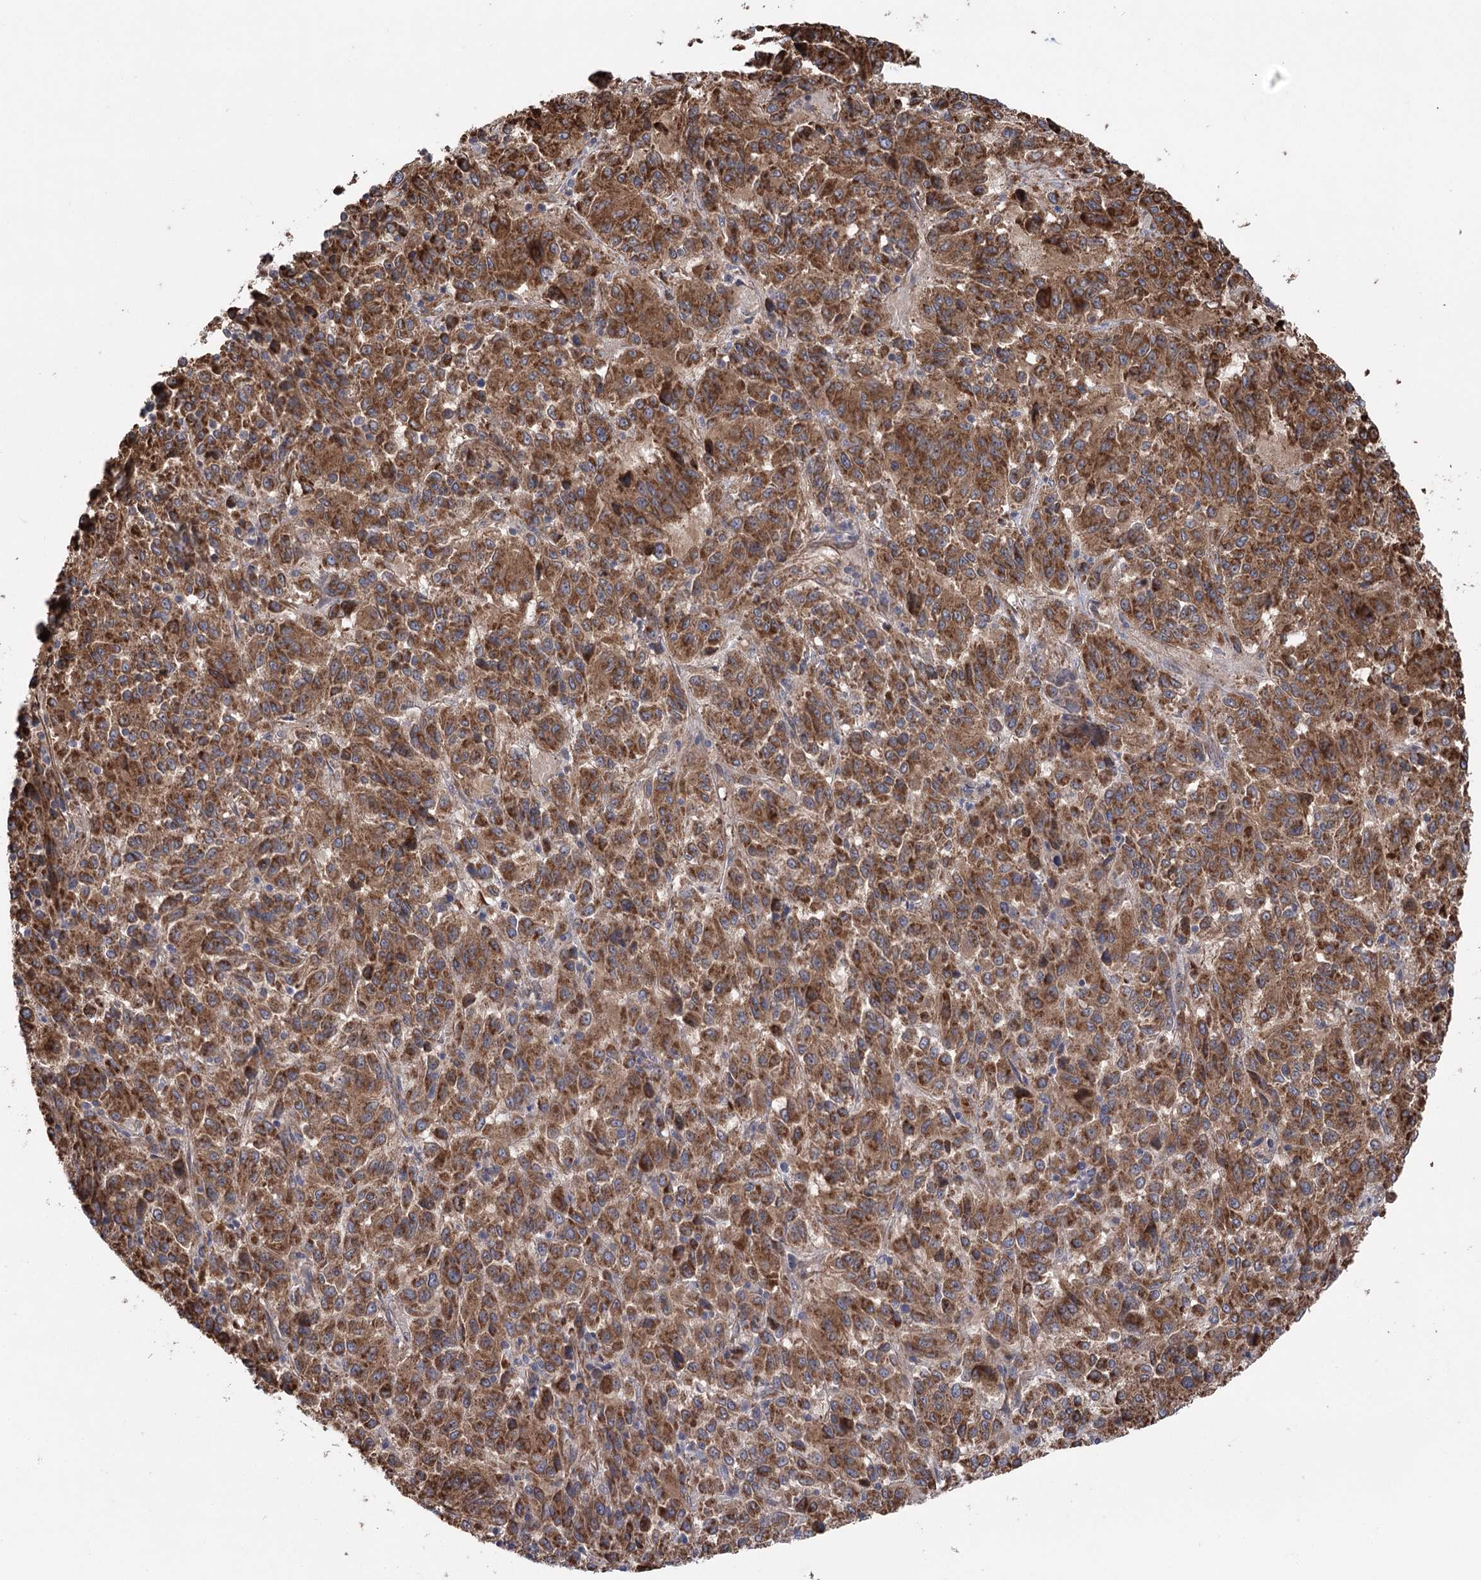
{"staining": {"intensity": "strong", "quantity": ">75%", "location": "cytoplasmic/membranous"}, "tissue": "melanoma", "cell_type": "Tumor cells", "image_type": "cancer", "snomed": [{"axis": "morphology", "description": "Malignant melanoma, Metastatic site"}, {"axis": "topography", "description": "Lung"}], "caption": "Immunohistochemistry (IHC) of melanoma reveals high levels of strong cytoplasmic/membranous positivity in approximately >75% of tumor cells.", "gene": "RWDD4", "patient": {"sex": "male", "age": 64}}